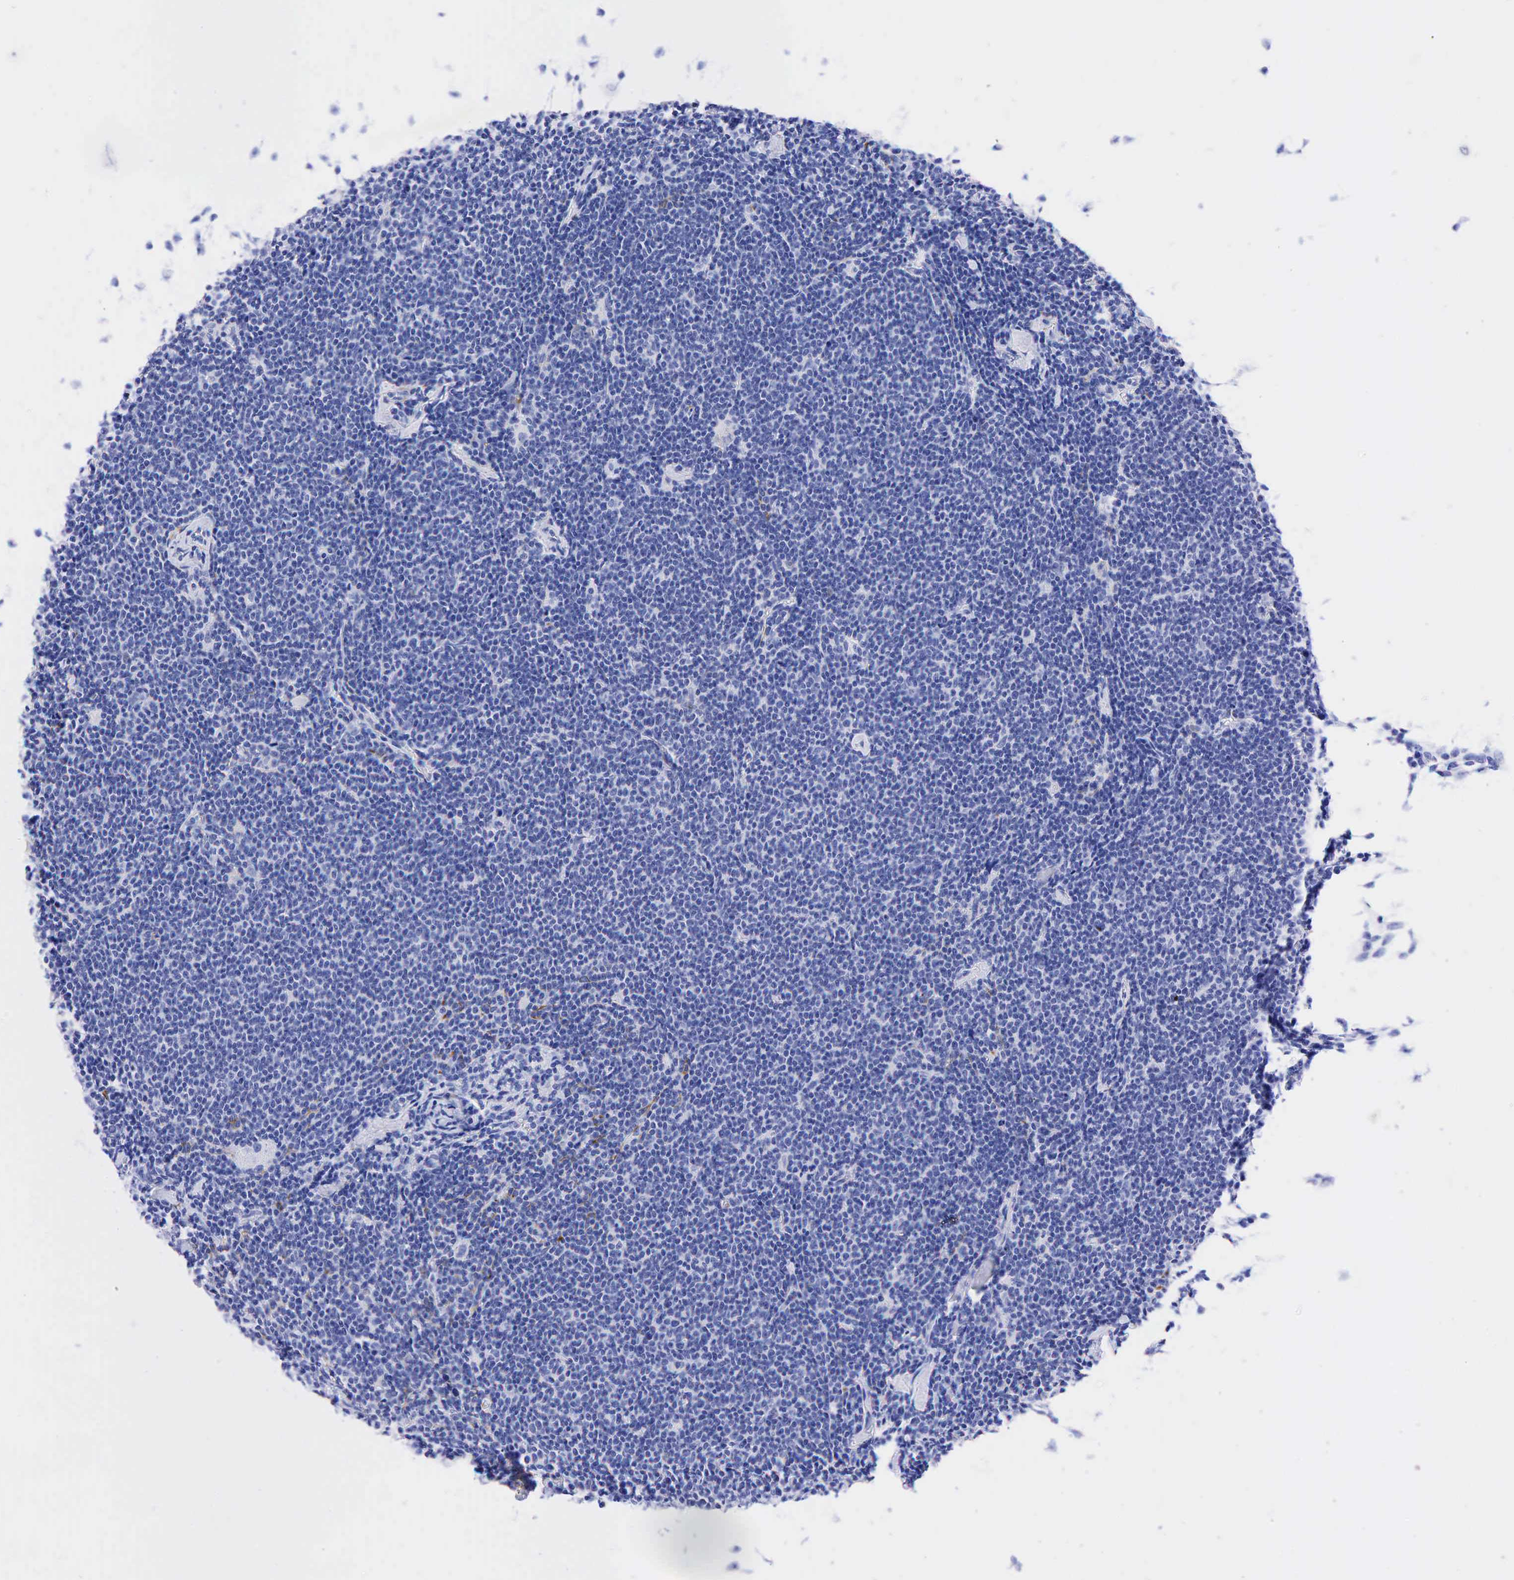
{"staining": {"intensity": "negative", "quantity": "none", "location": "none"}, "tissue": "lymphoma", "cell_type": "Tumor cells", "image_type": "cancer", "snomed": [{"axis": "morphology", "description": "Malignant lymphoma, non-Hodgkin's type, Low grade"}, {"axis": "topography", "description": "Lymph node"}], "caption": "Photomicrograph shows no significant protein expression in tumor cells of lymphoma.", "gene": "KRT18", "patient": {"sex": "male", "age": 65}}